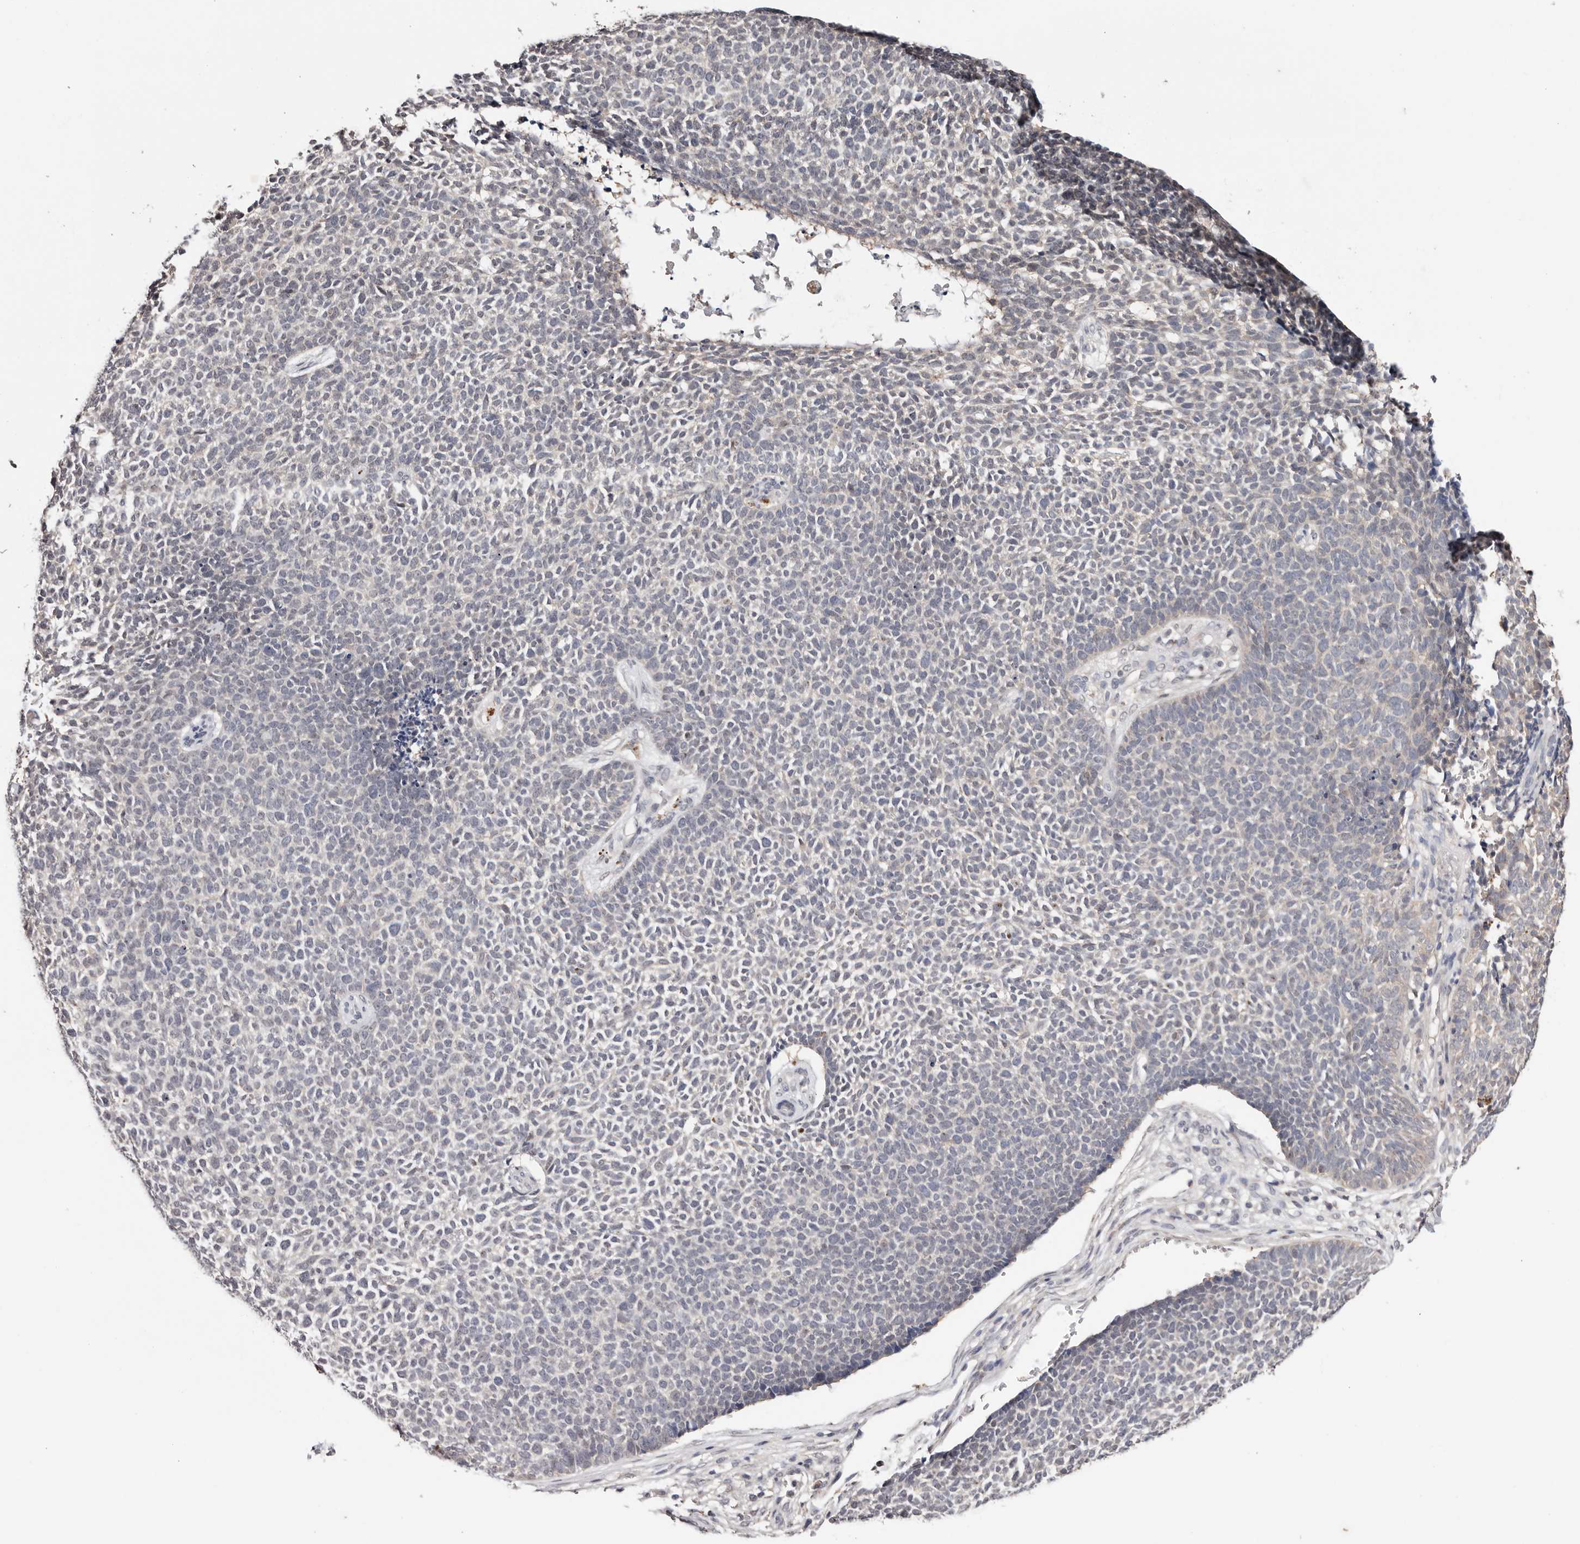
{"staining": {"intensity": "negative", "quantity": "none", "location": "none"}, "tissue": "skin cancer", "cell_type": "Tumor cells", "image_type": "cancer", "snomed": [{"axis": "morphology", "description": "Basal cell carcinoma"}, {"axis": "topography", "description": "Skin"}], "caption": "An IHC photomicrograph of skin cancer is shown. There is no staining in tumor cells of skin cancer.", "gene": "TYW3", "patient": {"sex": "female", "age": 84}}